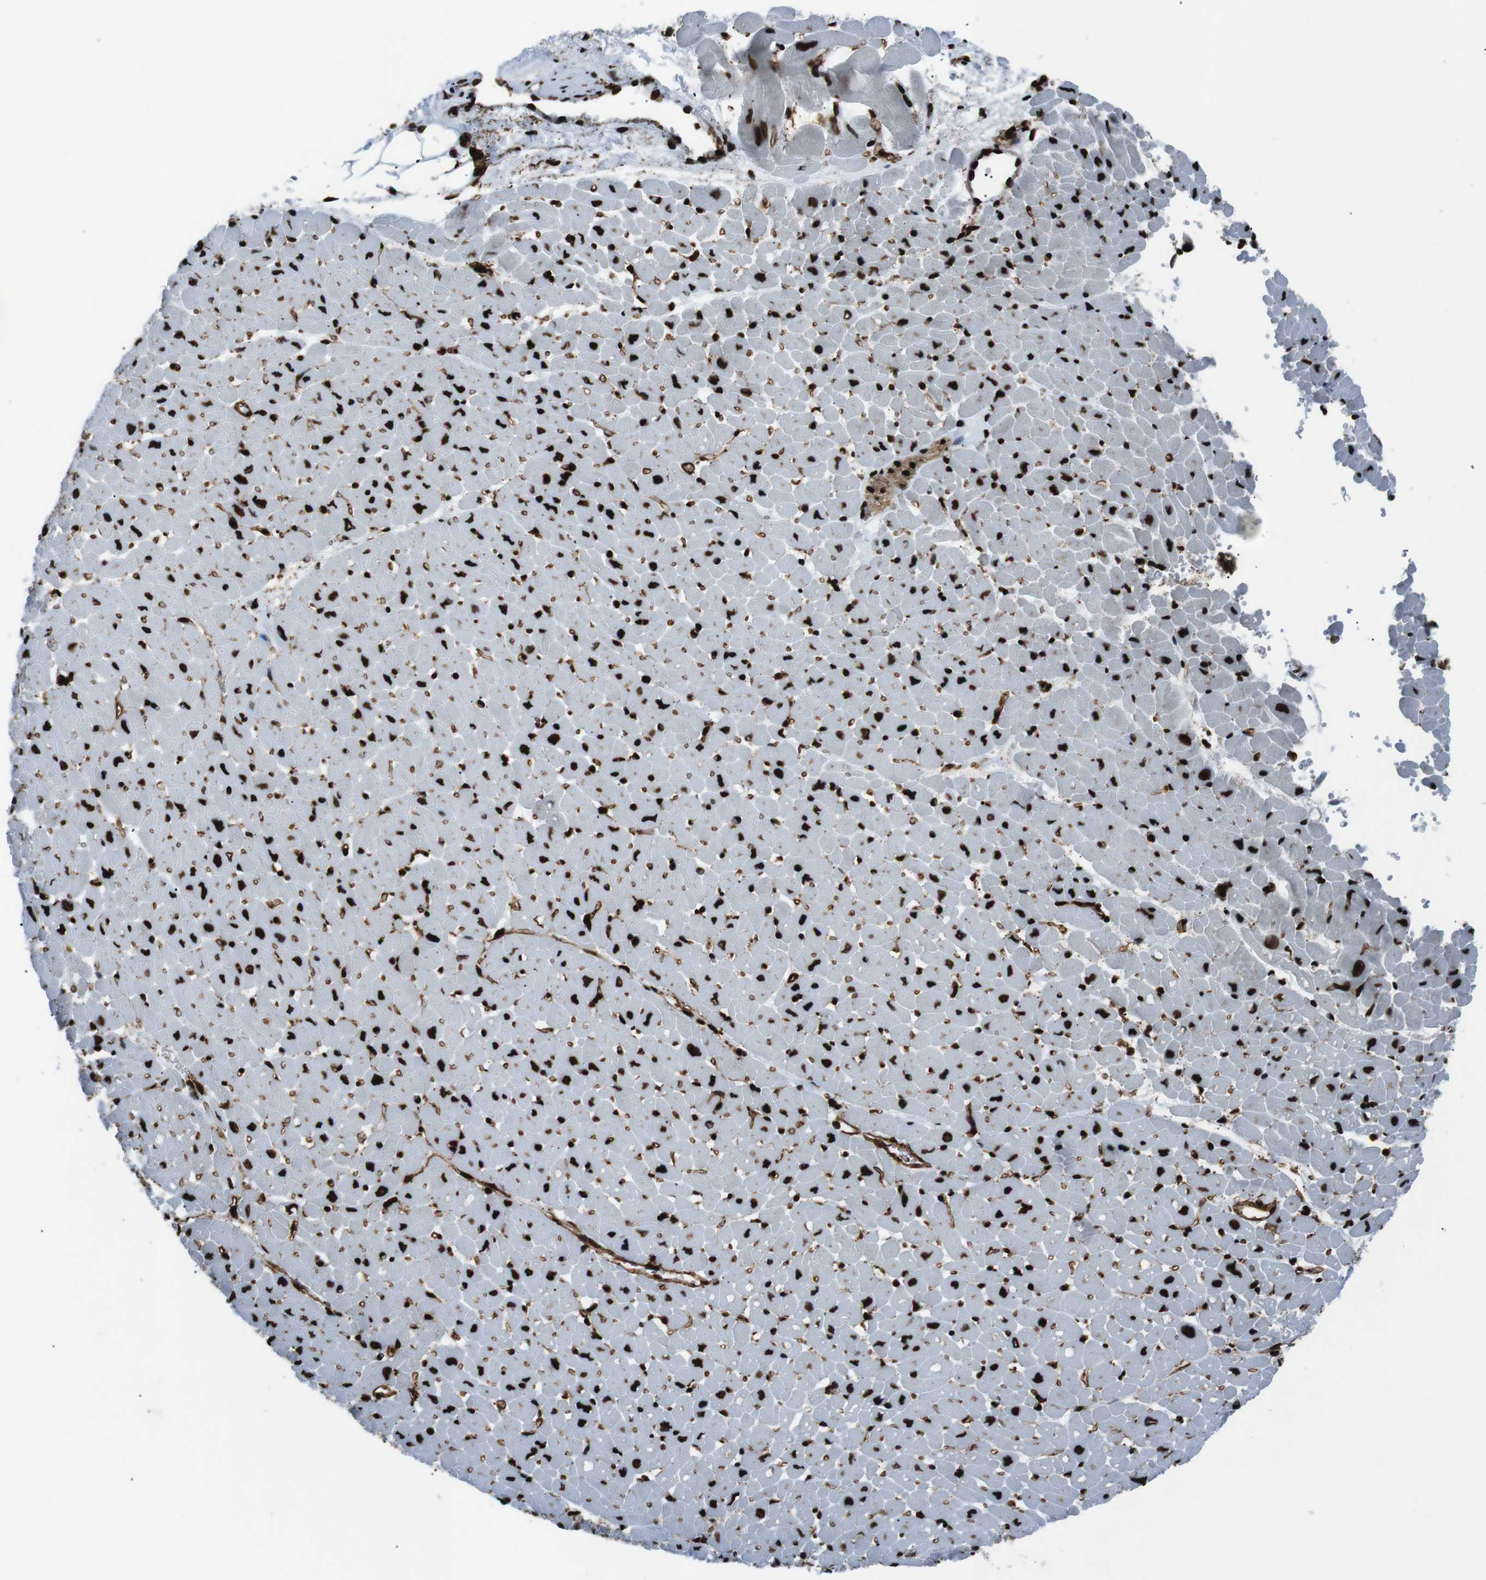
{"staining": {"intensity": "strong", "quantity": "25%-75%", "location": "nuclear"}, "tissue": "heart muscle", "cell_type": "Cardiomyocytes", "image_type": "normal", "snomed": [{"axis": "morphology", "description": "Normal tissue, NOS"}, {"axis": "topography", "description": "Heart"}], "caption": "Immunohistochemistry (IHC) staining of normal heart muscle, which demonstrates high levels of strong nuclear positivity in approximately 25%-75% of cardiomyocytes indicating strong nuclear protein expression. The staining was performed using DAB (3,3'-diaminobenzidine) (brown) for protein detection and nuclei were counterstained in hematoxylin (blue).", "gene": "HNRNPU", "patient": {"sex": "male", "age": 45}}